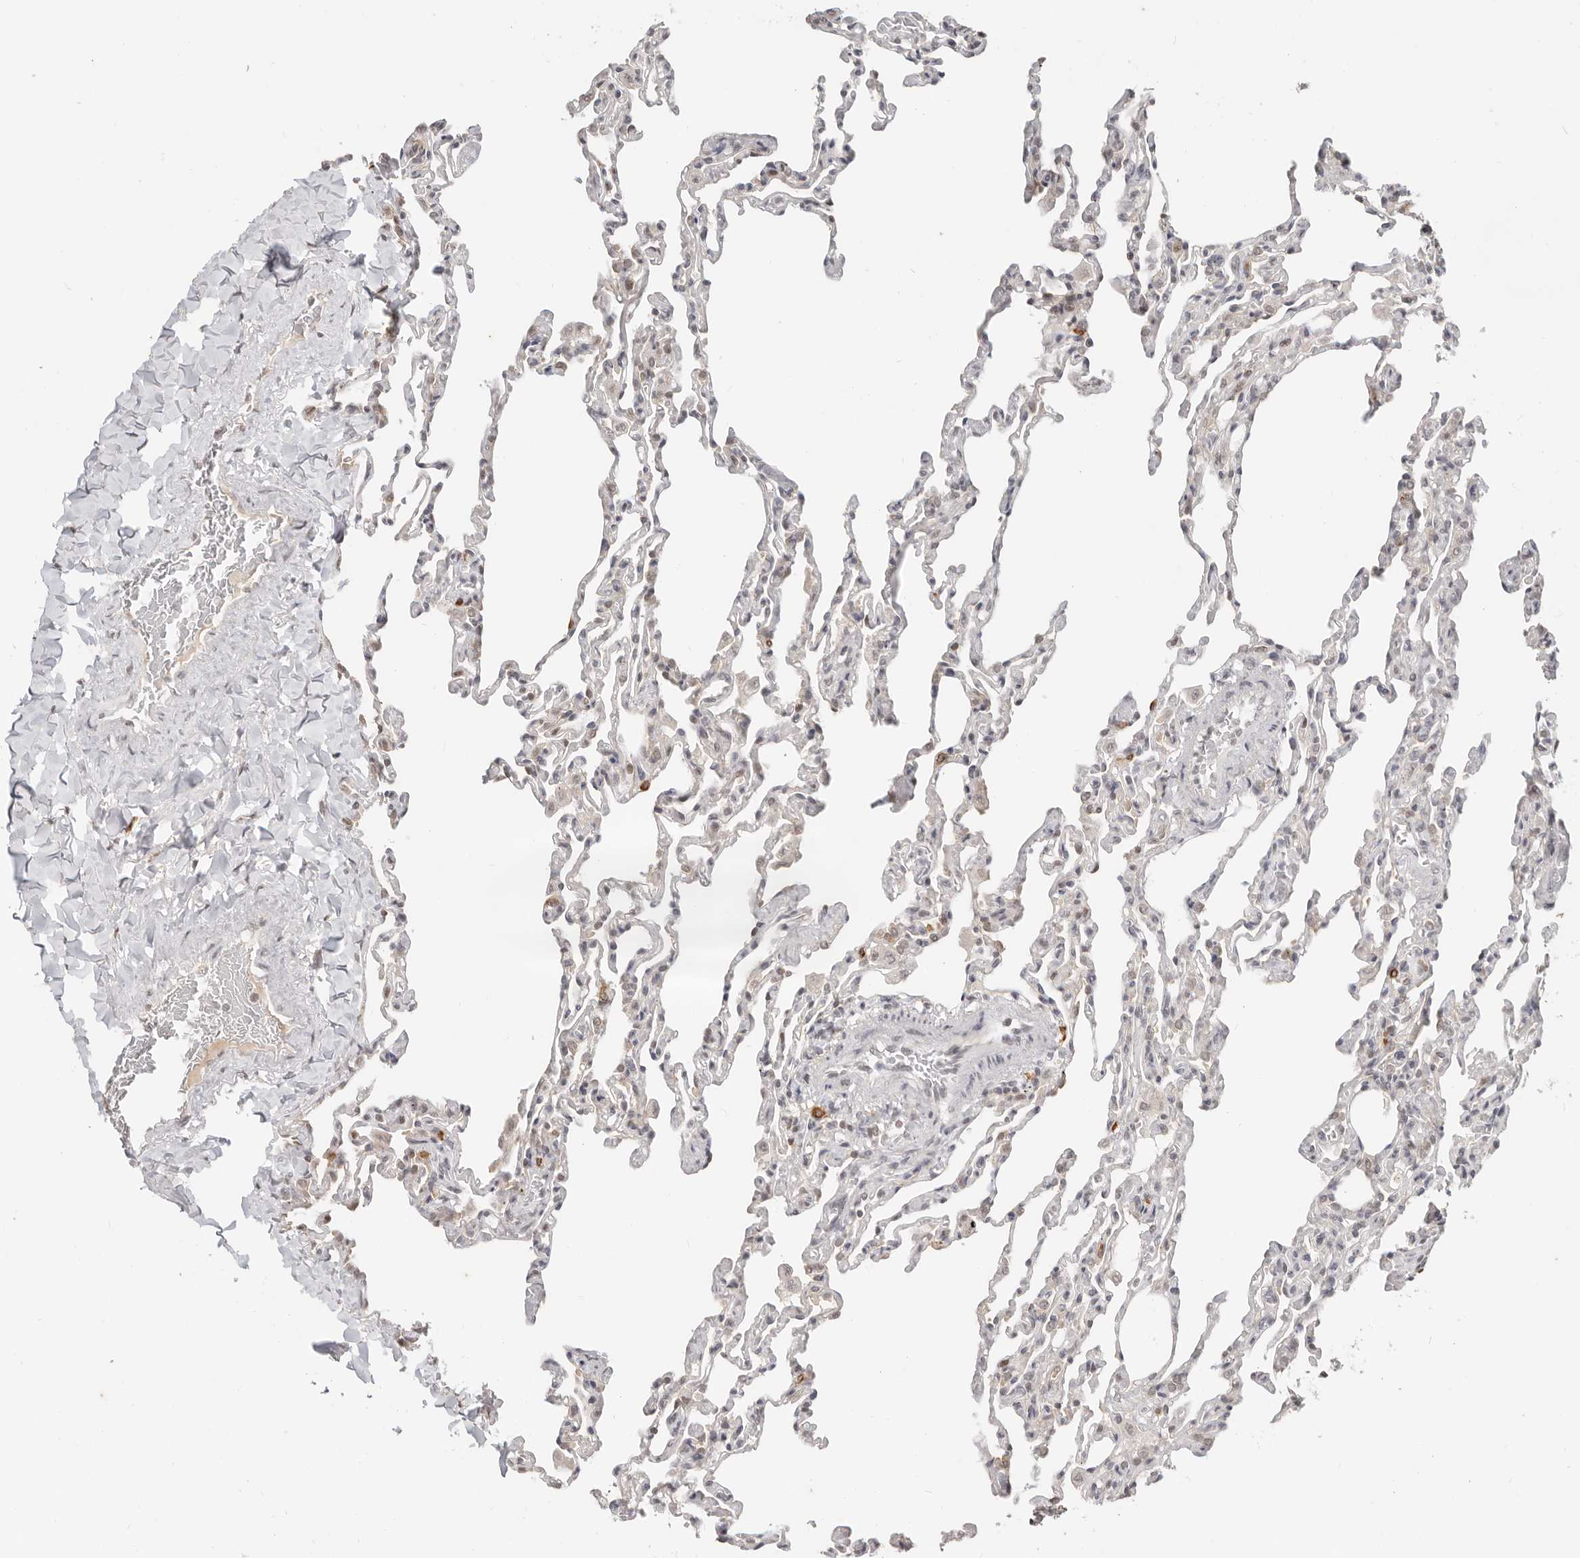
{"staining": {"intensity": "negative", "quantity": "none", "location": "none"}, "tissue": "lung", "cell_type": "Alveolar cells", "image_type": "normal", "snomed": [{"axis": "morphology", "description": "Normal tissue, NOS"}, {"axis": "topography", "description": "Lung"}], "caption": "IHC micrograph of unremarkable lung: human lung stained with DAB (3,3'-diaminobenzidine) demonstrates no significant protein positivity in alveolar cells.", "gene": "RFC2", "patient": {"sex": "male", "age": 20}}